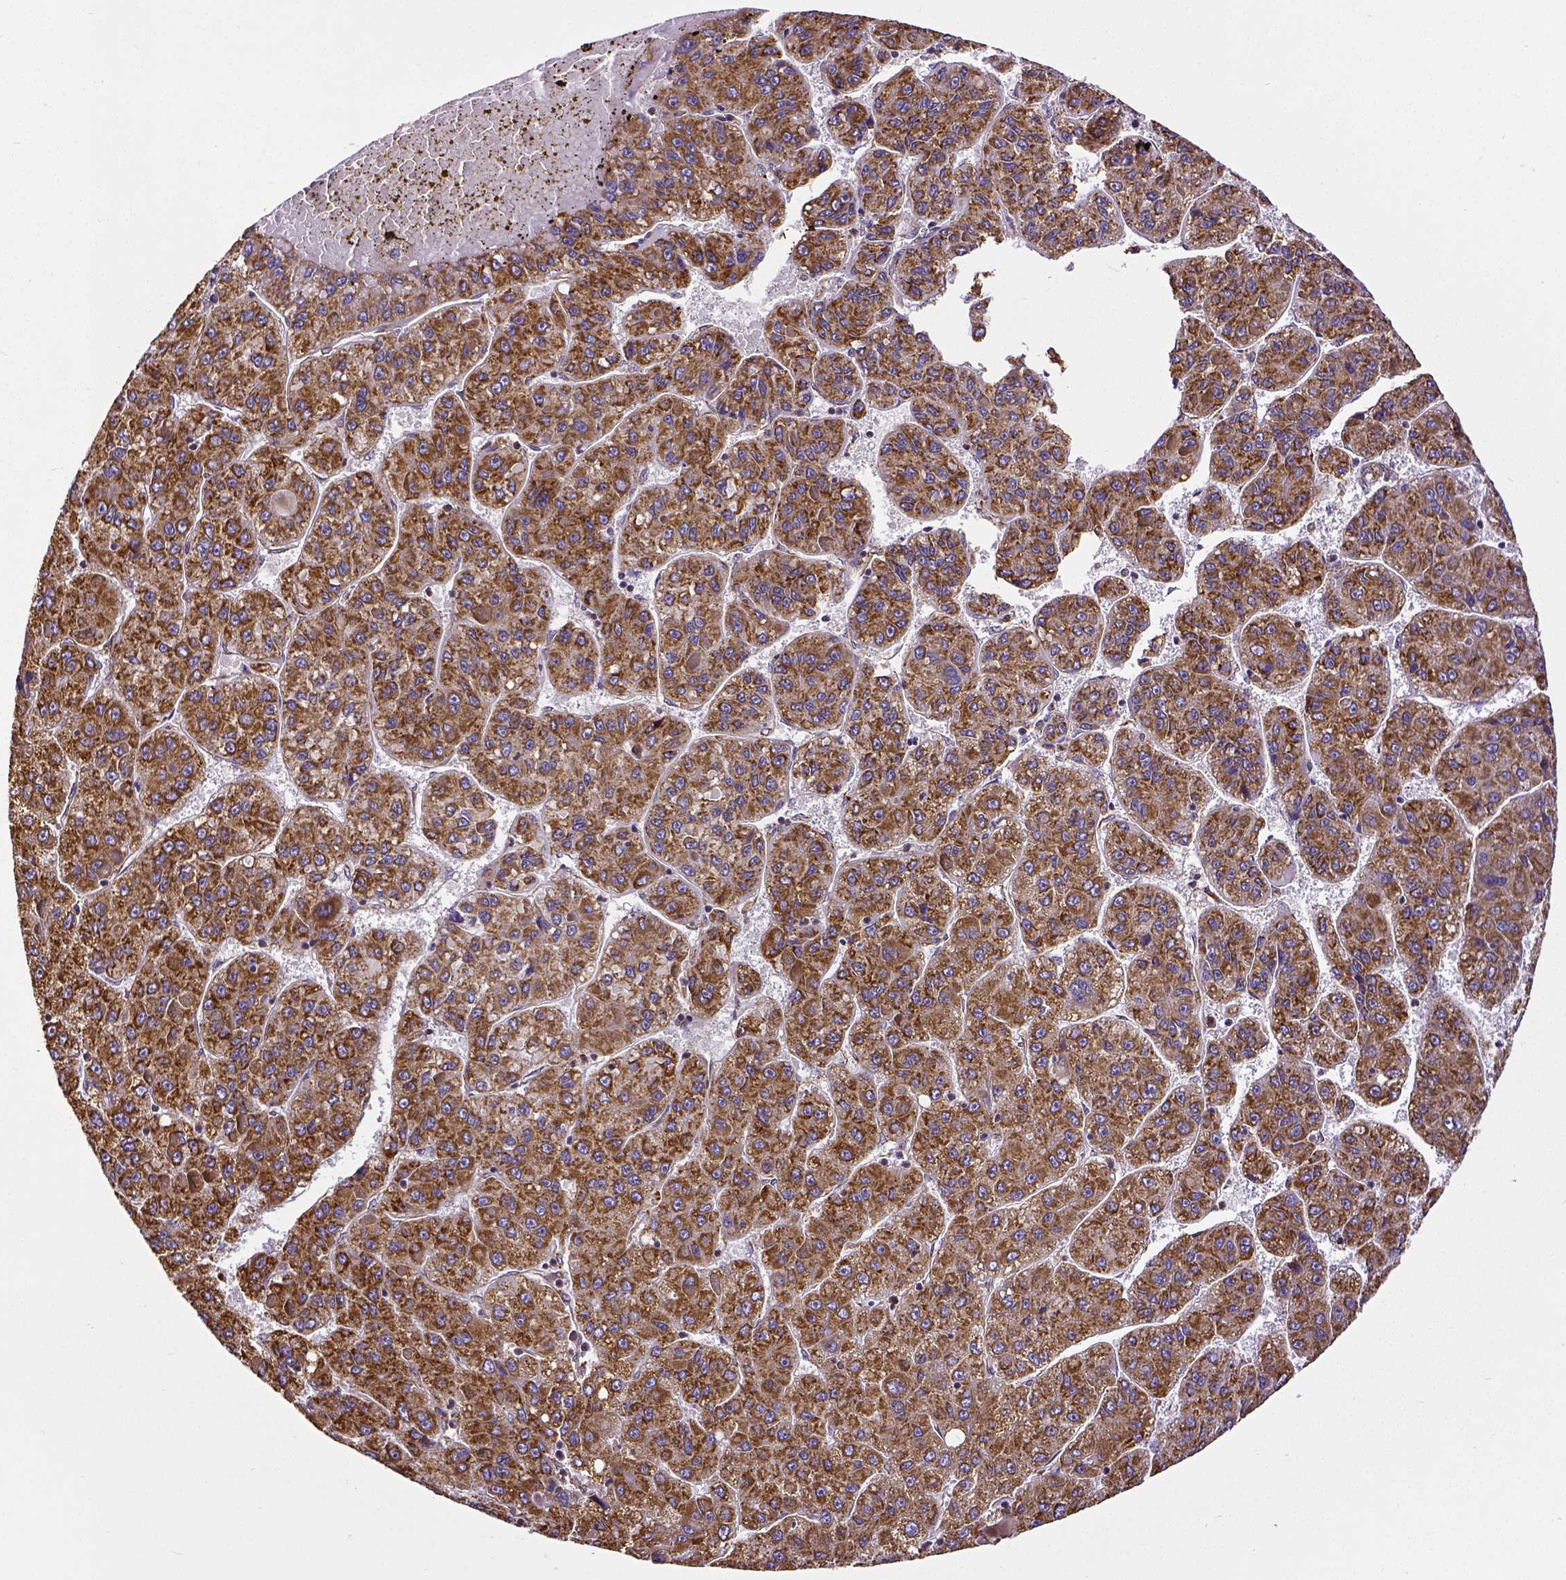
{"staining": {"intensity": "moderate", "quantity": ">75%", "location": "cytoplasmic/membranous"}, "tissue": "liver cancer", "cell_type": "Tumor cells", "image_type": "cancer", "snomed": [{"axis": "morphology", "description": "Carcinoma, Hepatocellular, NOS"}, {"axis": "topography", "description": "Liver"}], "caption": "The immunohistochemical stain highlights moderate cytoplasmic/membranous positivity in tumor cells of liver cancer tissue.", "gene": "MTDH", "patient": {"sex": "female", "age": 82}}